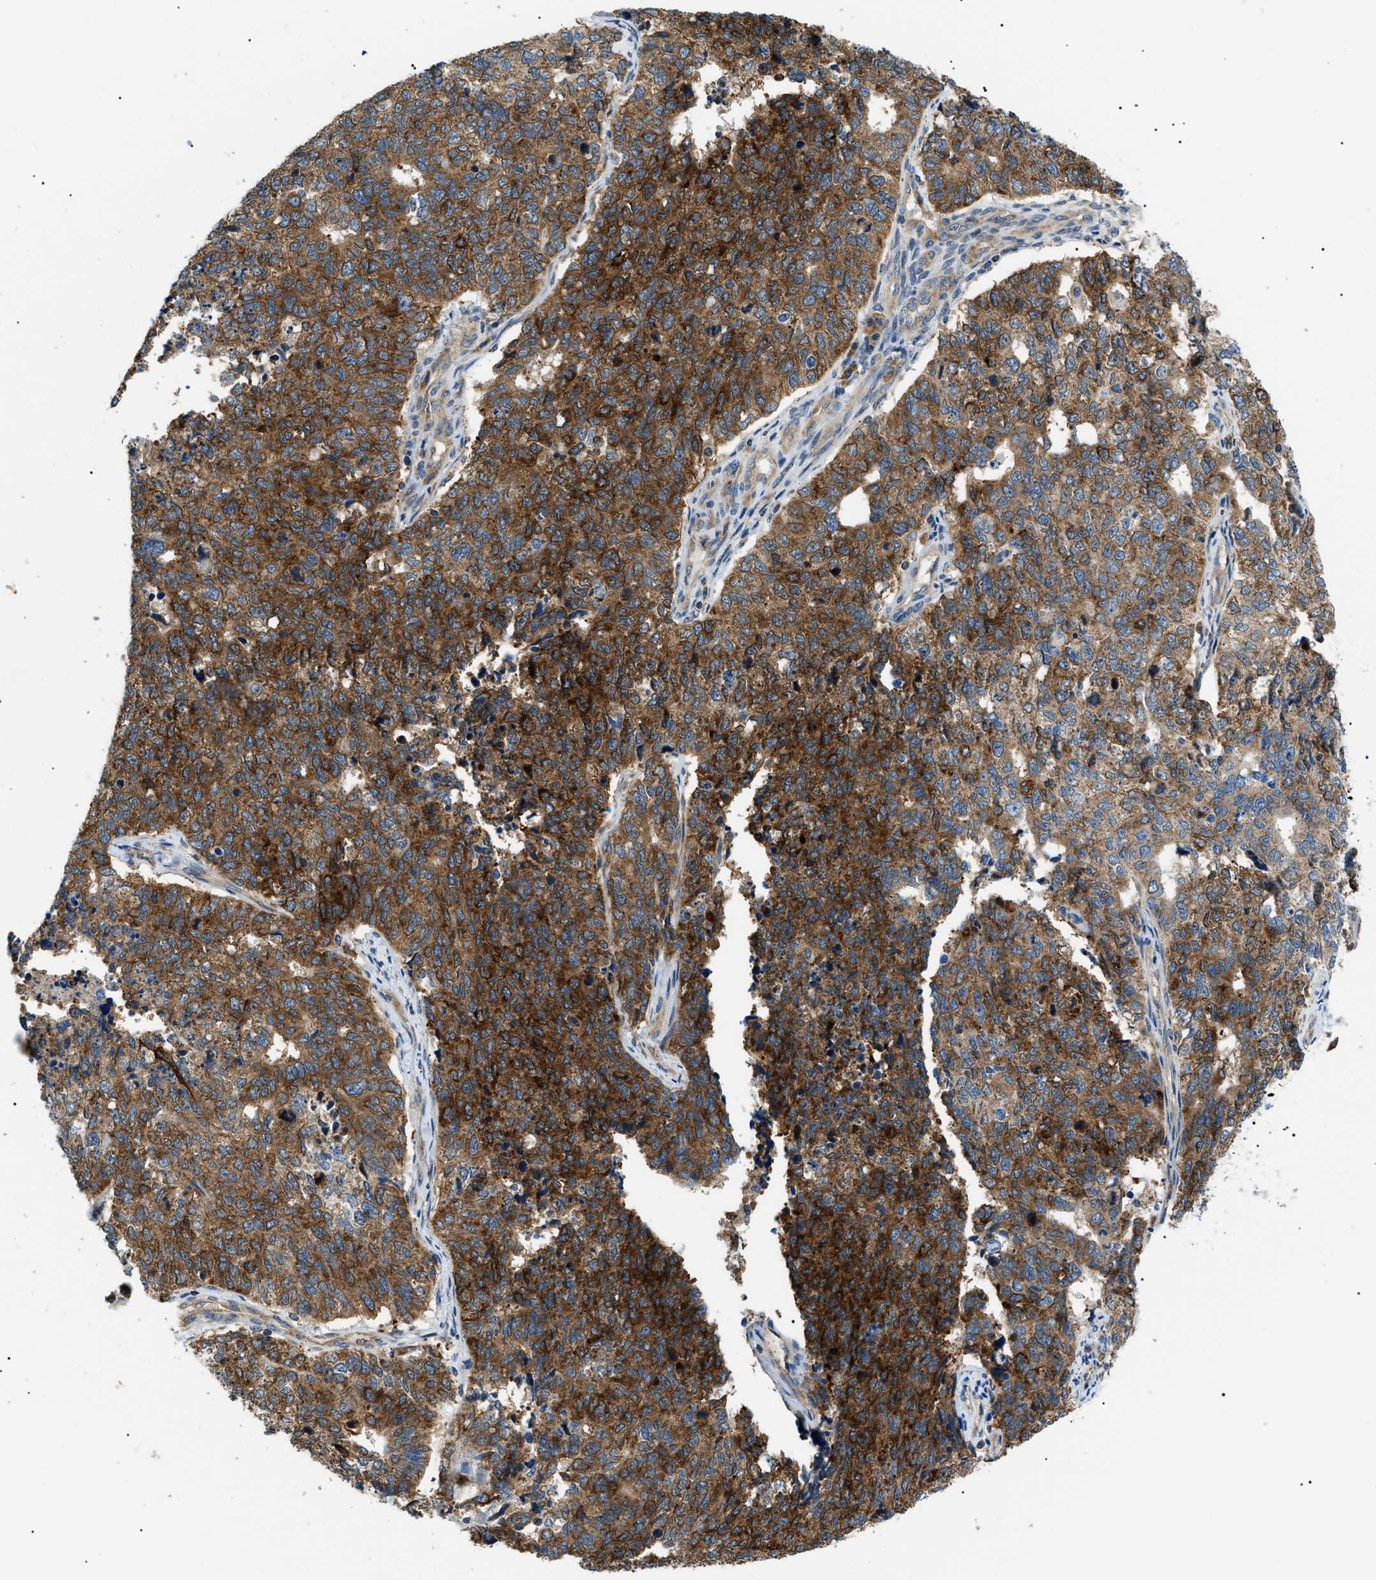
{"staining": {"intensity": "moderate", "quantity": ">75%", "location": "cytoplasmic/membranous"}, "tissue": "cervical cancer", "cell_type": "Tumor cells", "image_type": "cancer", "snomed": [{"axis": "morphology", "description": "Squamous cell carcinoma, NOS"}, {"axis": "topography", "description": "Cervix"}], "caption": "Human squamous cell carcinoma (cervical) stained for a protein (brown) exhibits moderate cytoplasmic/membranous positive staining in approximately >75% of tumor cells.", "gene": "SRPK1", "patient": {"sex": "female", "age": 63}}